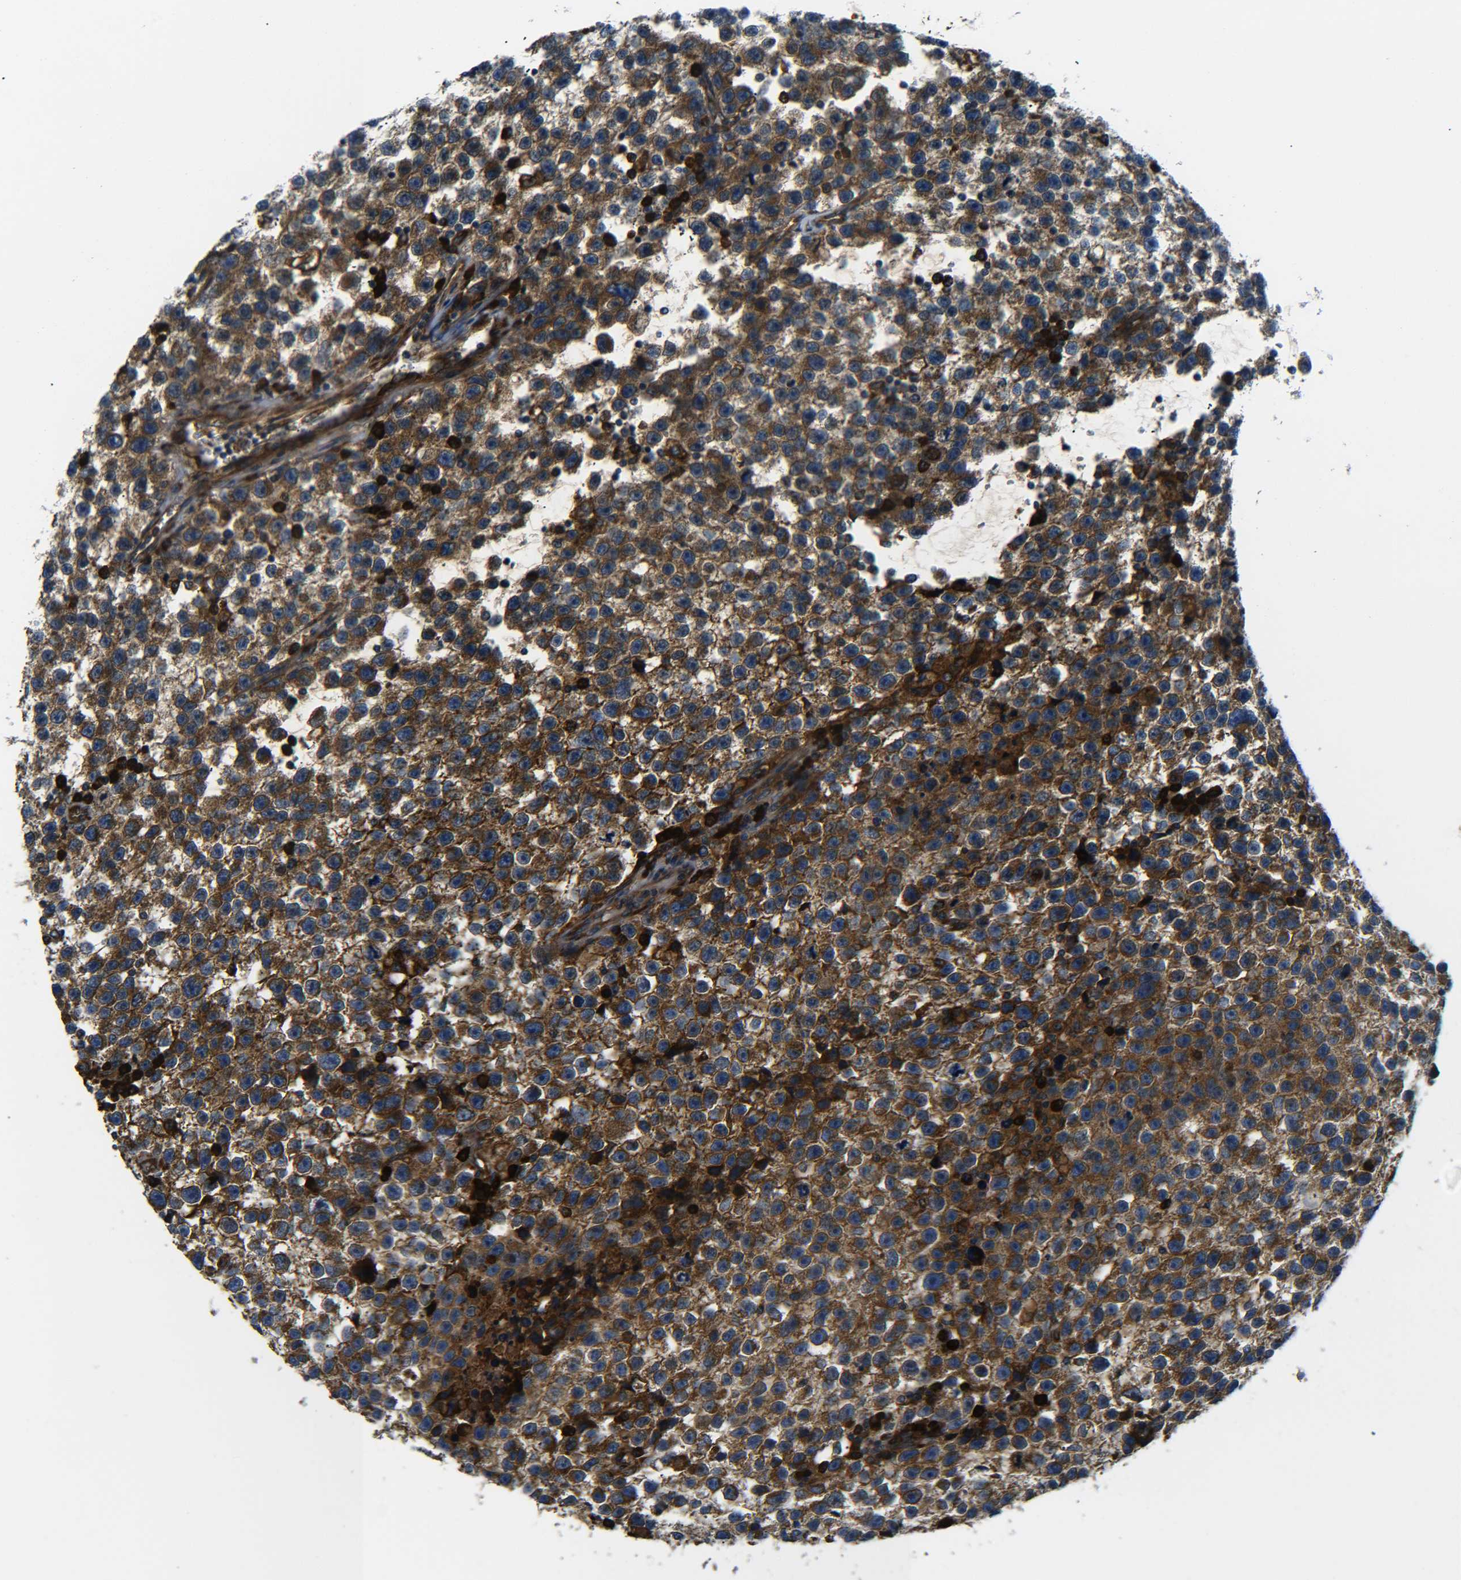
{"staining": {"intensity": "strong", "quantity": ">75%", "location": "cytoplasmic/membranous"}, "tissue": "testis cancer", "cell_type": "Tumor cells", "image_type": "cancer", "snomed": [{"axis": "morphology", "description": "Seminoma, NOS"}, {"axis": "topography", "description": "Testis"}], "caption": "The photomicrograph shows staining of testis seminoma, revealing strong cytoplasmic/membranous protein expression (brown color) within tumor cells.", "gene": "PREB", "patient": {"sex": "male", "age": 33}}